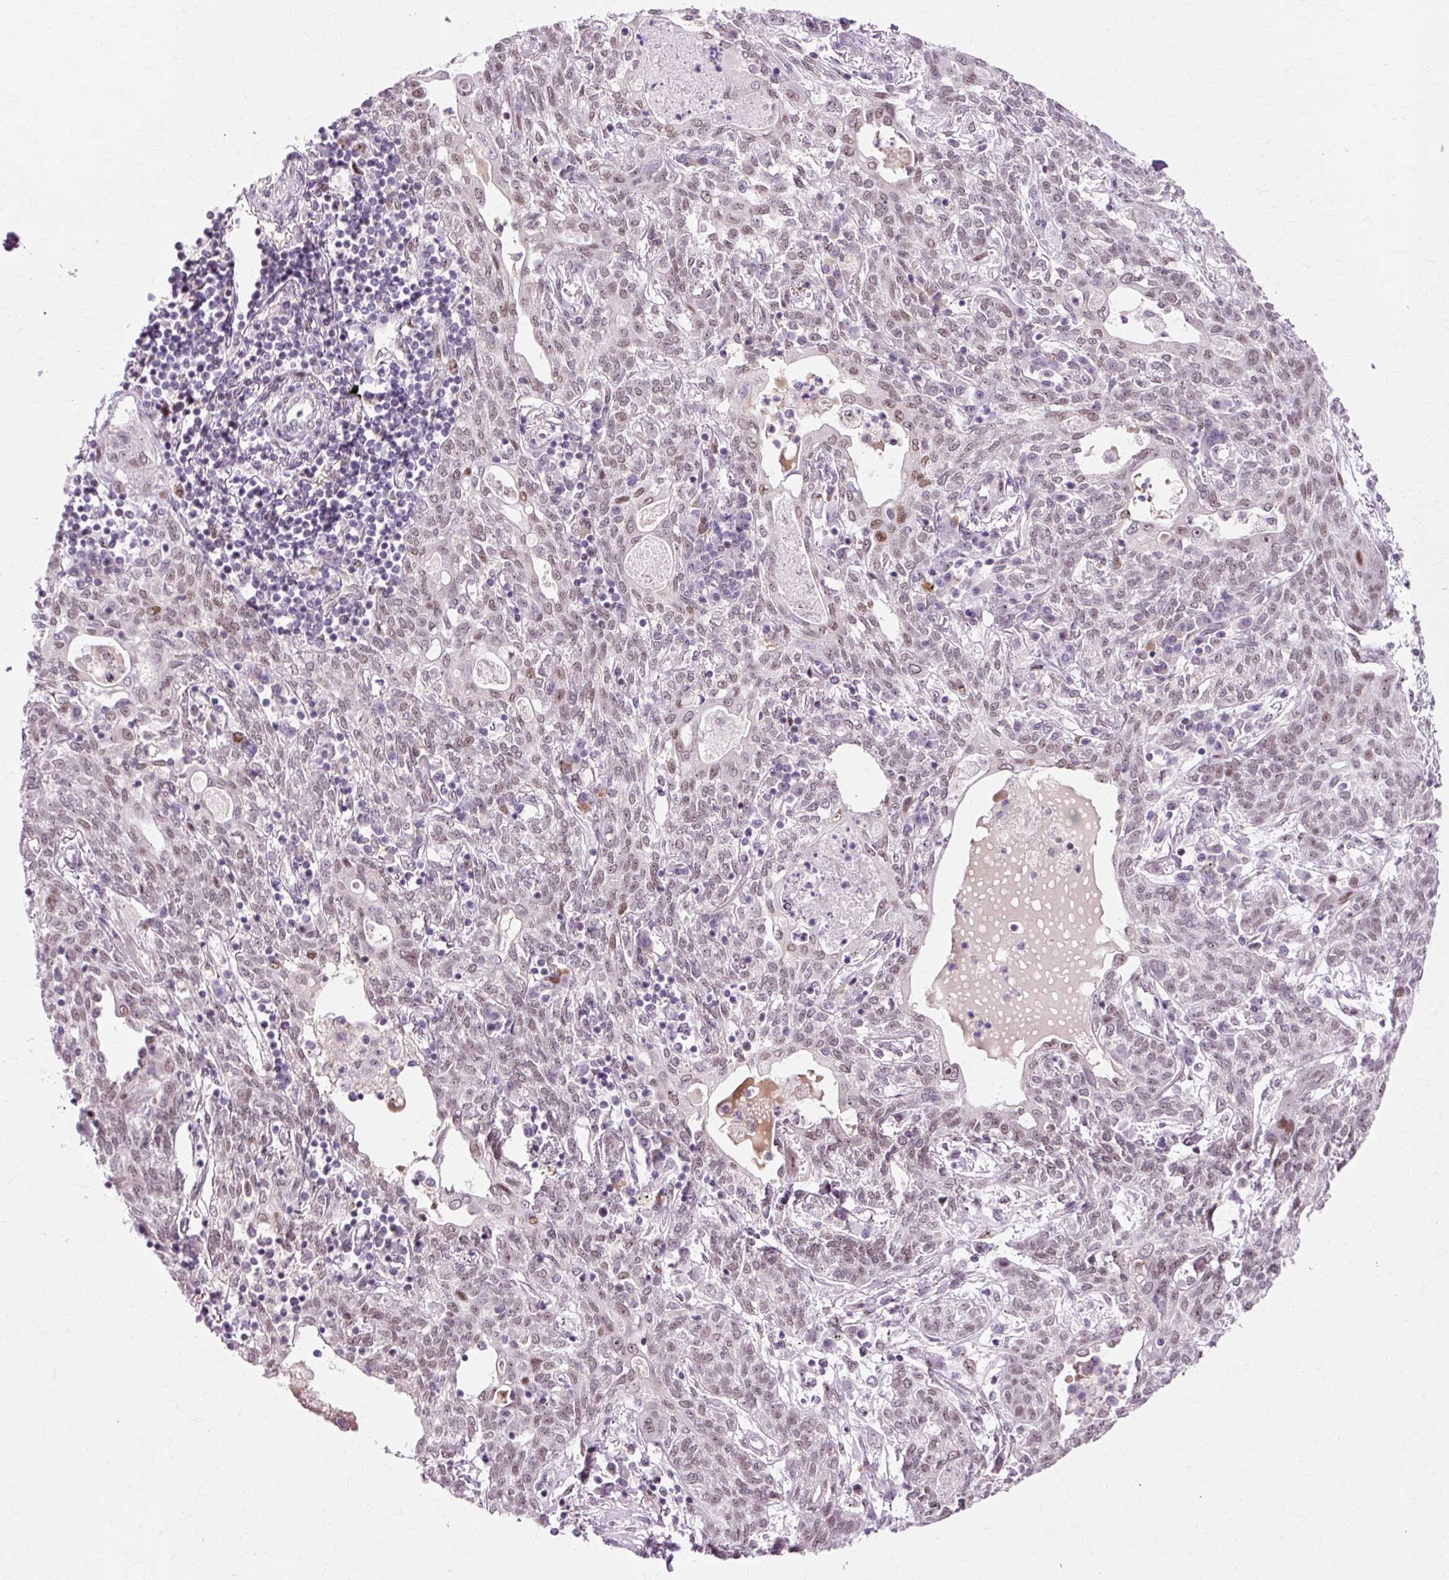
{"staining": {"intensity": "weak", "quantity": "25%-75%", "location": "nuclear"}, "tissue": "lung cancer", "cell_type": "Tumor cells", "image_type": "cancer", "snomed": [{"axis": "morphology", "description": "Squamous cell carcinoma, NOS"}, {"axis": "topography", "description": "Lung"}], "caption": "The histopathology image demonstrates a brown stain indicating the presence of a protein in the nuclear of tumor cells in lung squamous cell carcinoma.", "gene": "MACROD2", "patient": {"sex": "female", "age": 70}}